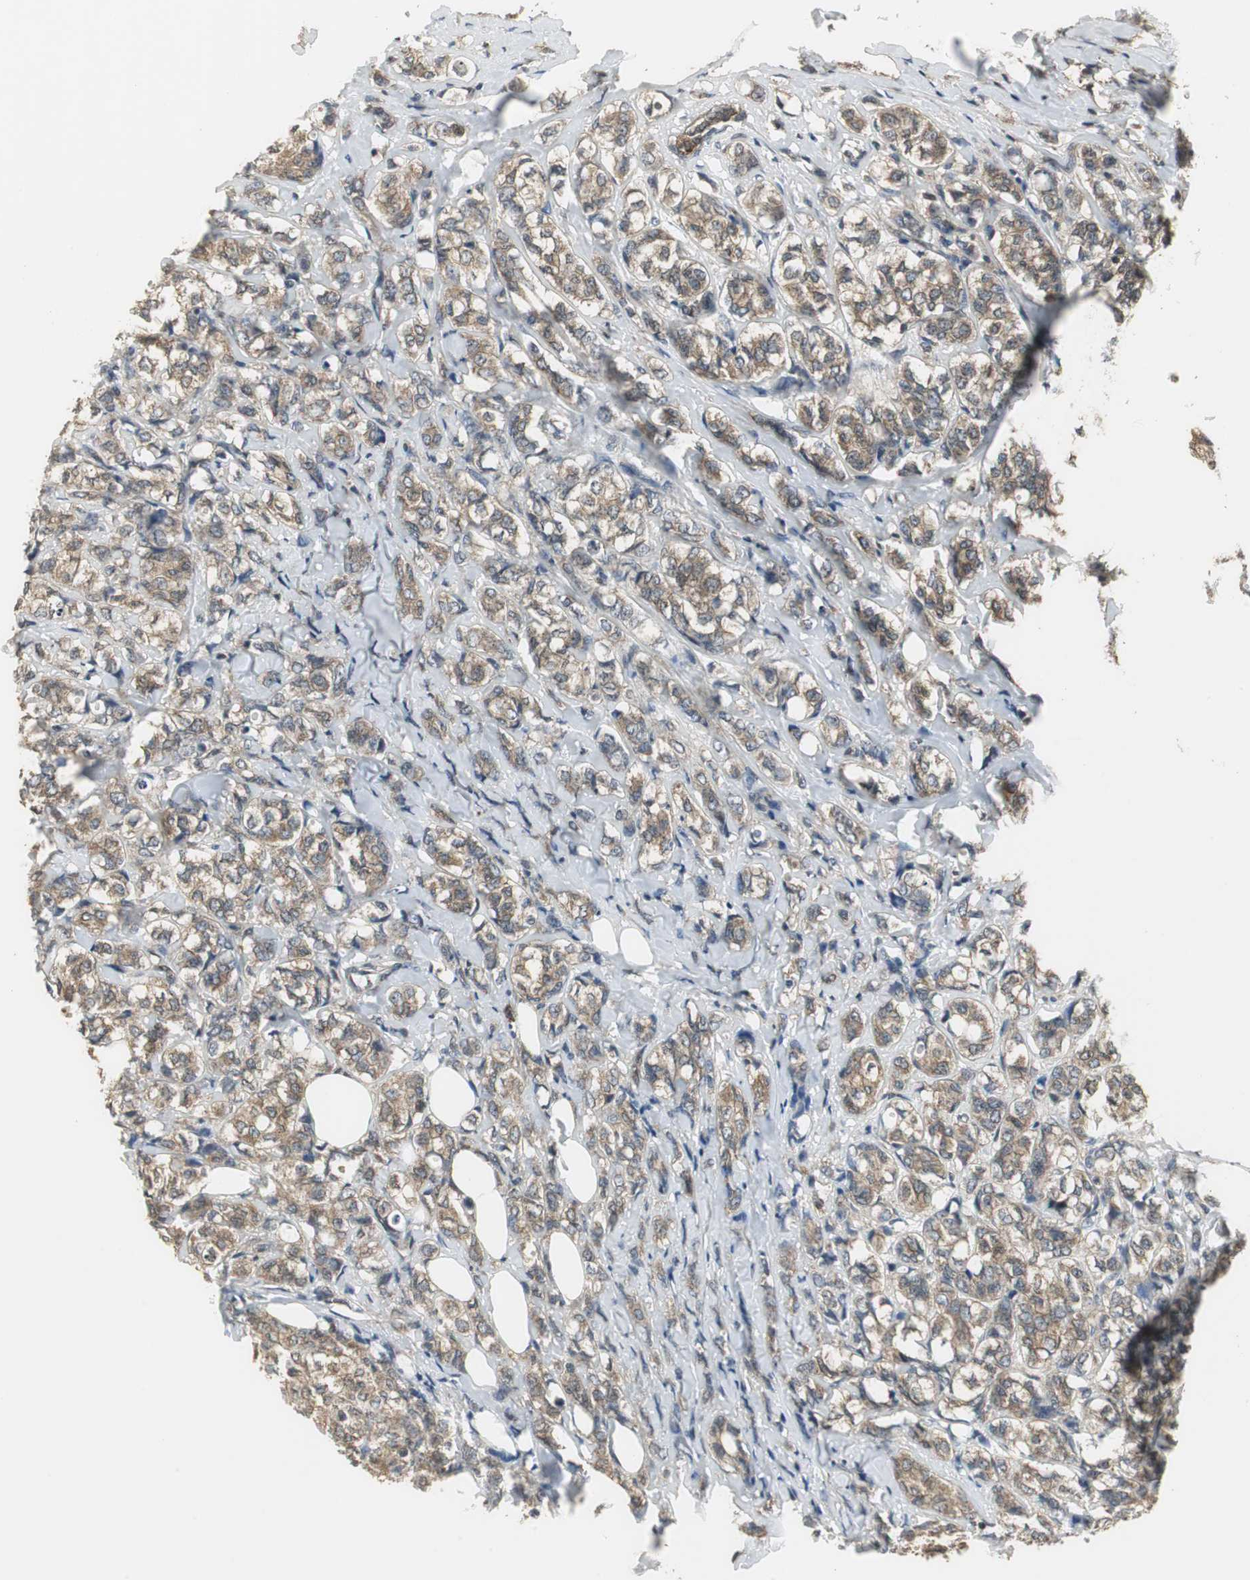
{"staining": {"intensity": "weak", "quantity": ">75%", "location": "cytoplasmic/membranous"}, "tissue": "breast cancer", "cell_type": "Tumor cells", "image_type": "cancer", "snomed": [{"axis": "morphology", "description": "Lobular carcinoma"}, {"axis": "topography", "description": "Breast"}], "caption": "Breast cancer (lobular carcinoma) stained for a protein (brown) reveals weak cytoplasmic/membranous positive staining in about >75% of tumor cells.", "gene": "CCT5", "patient": {"sex": "female", "age": 60}}